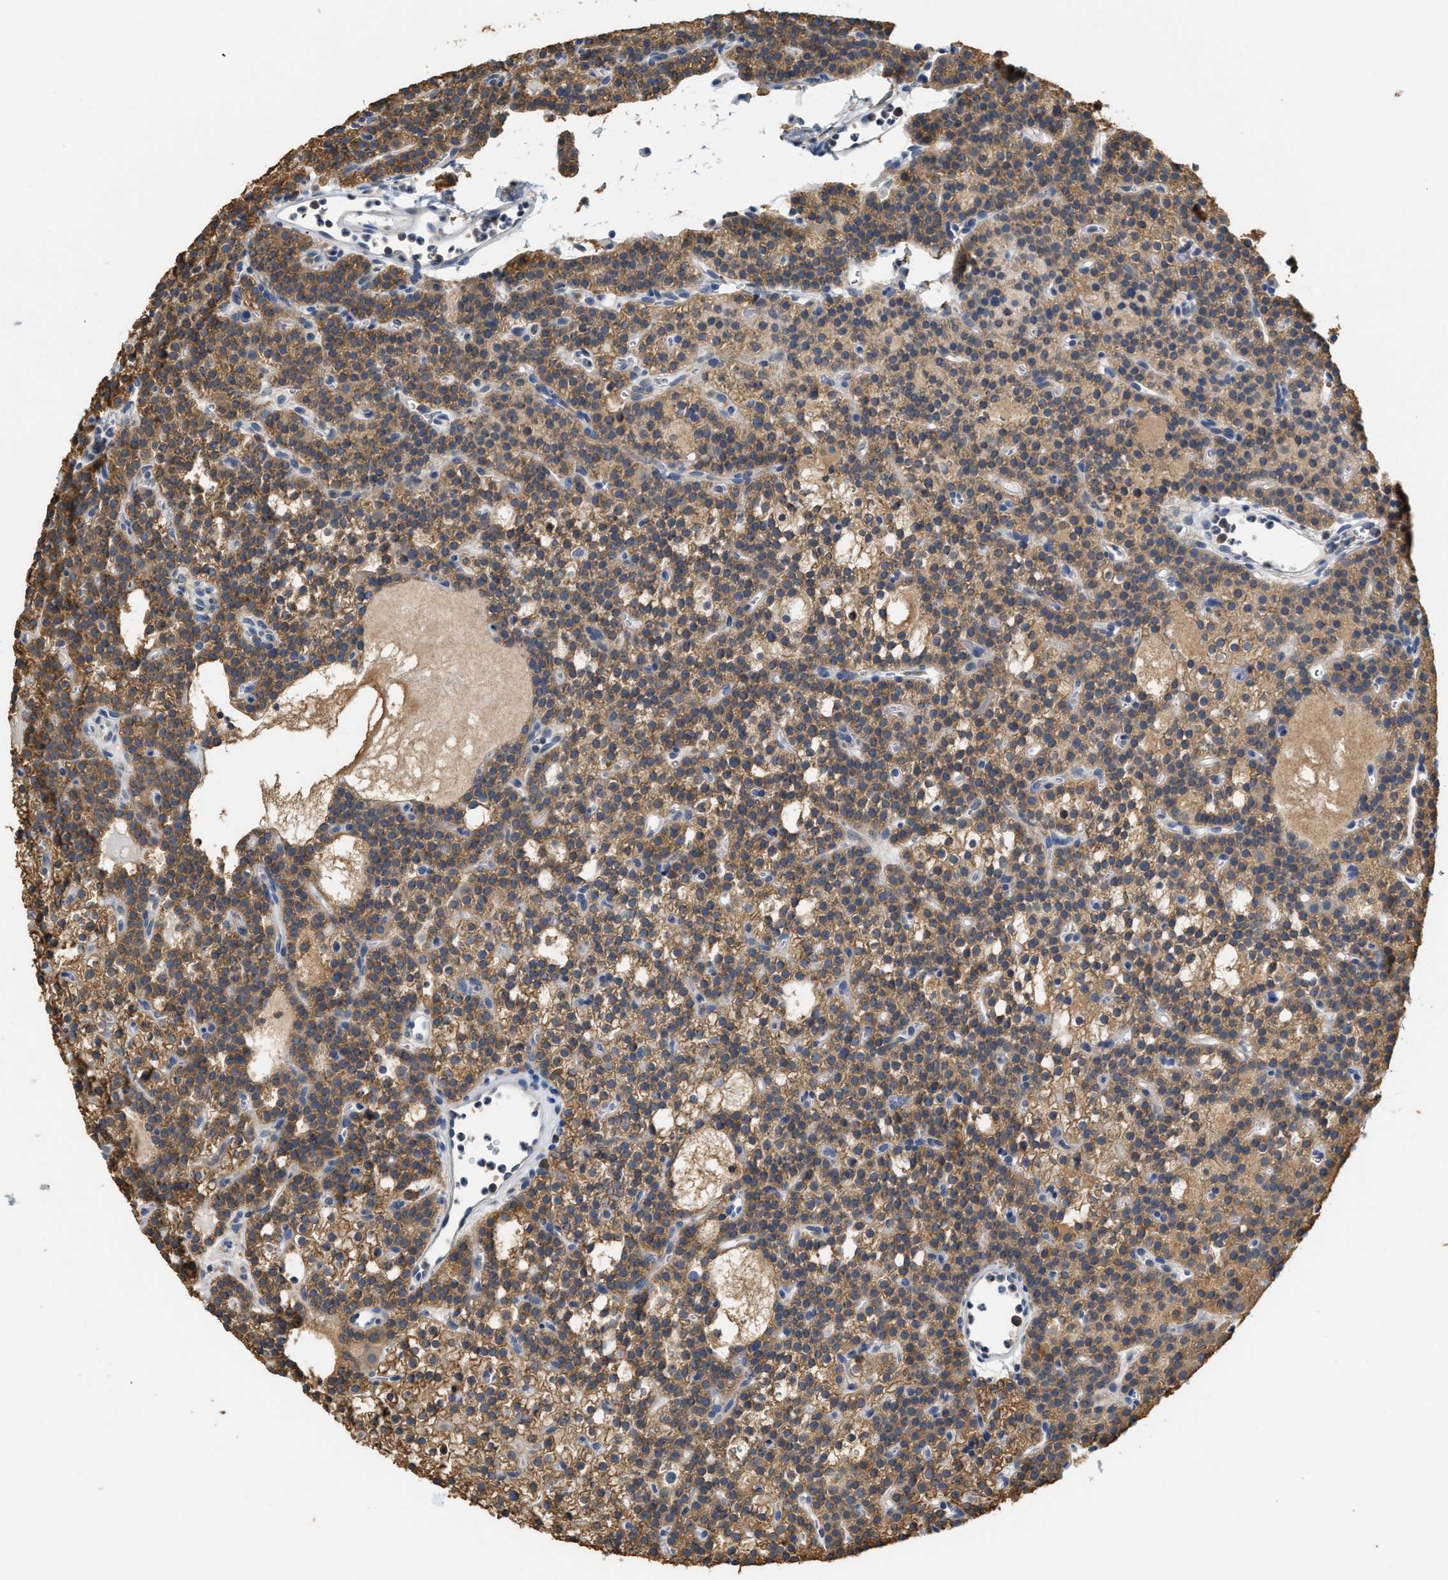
{"staining": {"intensity": "moderate", "quantity": ">75%", "location": "cytoplasmic/membranous"}, "tissue": "parathyroid gland", "cell_type": "Glandular cells", "image_type": "normal", "snomed": [{"axis": "morphology", "description": "Normal tissue, NOS"}, {"axis": "morphology", "description": "Adenoma, NOS"}, {"axis": "topography", "description": "Parathyroid gland"}], "caption": "This image reveals immunohistochemistry (IHC) staining of normal parathyroid gland, with medium moderate cytoplasmic/membranous expression in about >75% of glandular cells.", "gene": "GCN1", "patient": {"sex": "female", "age": 74}}